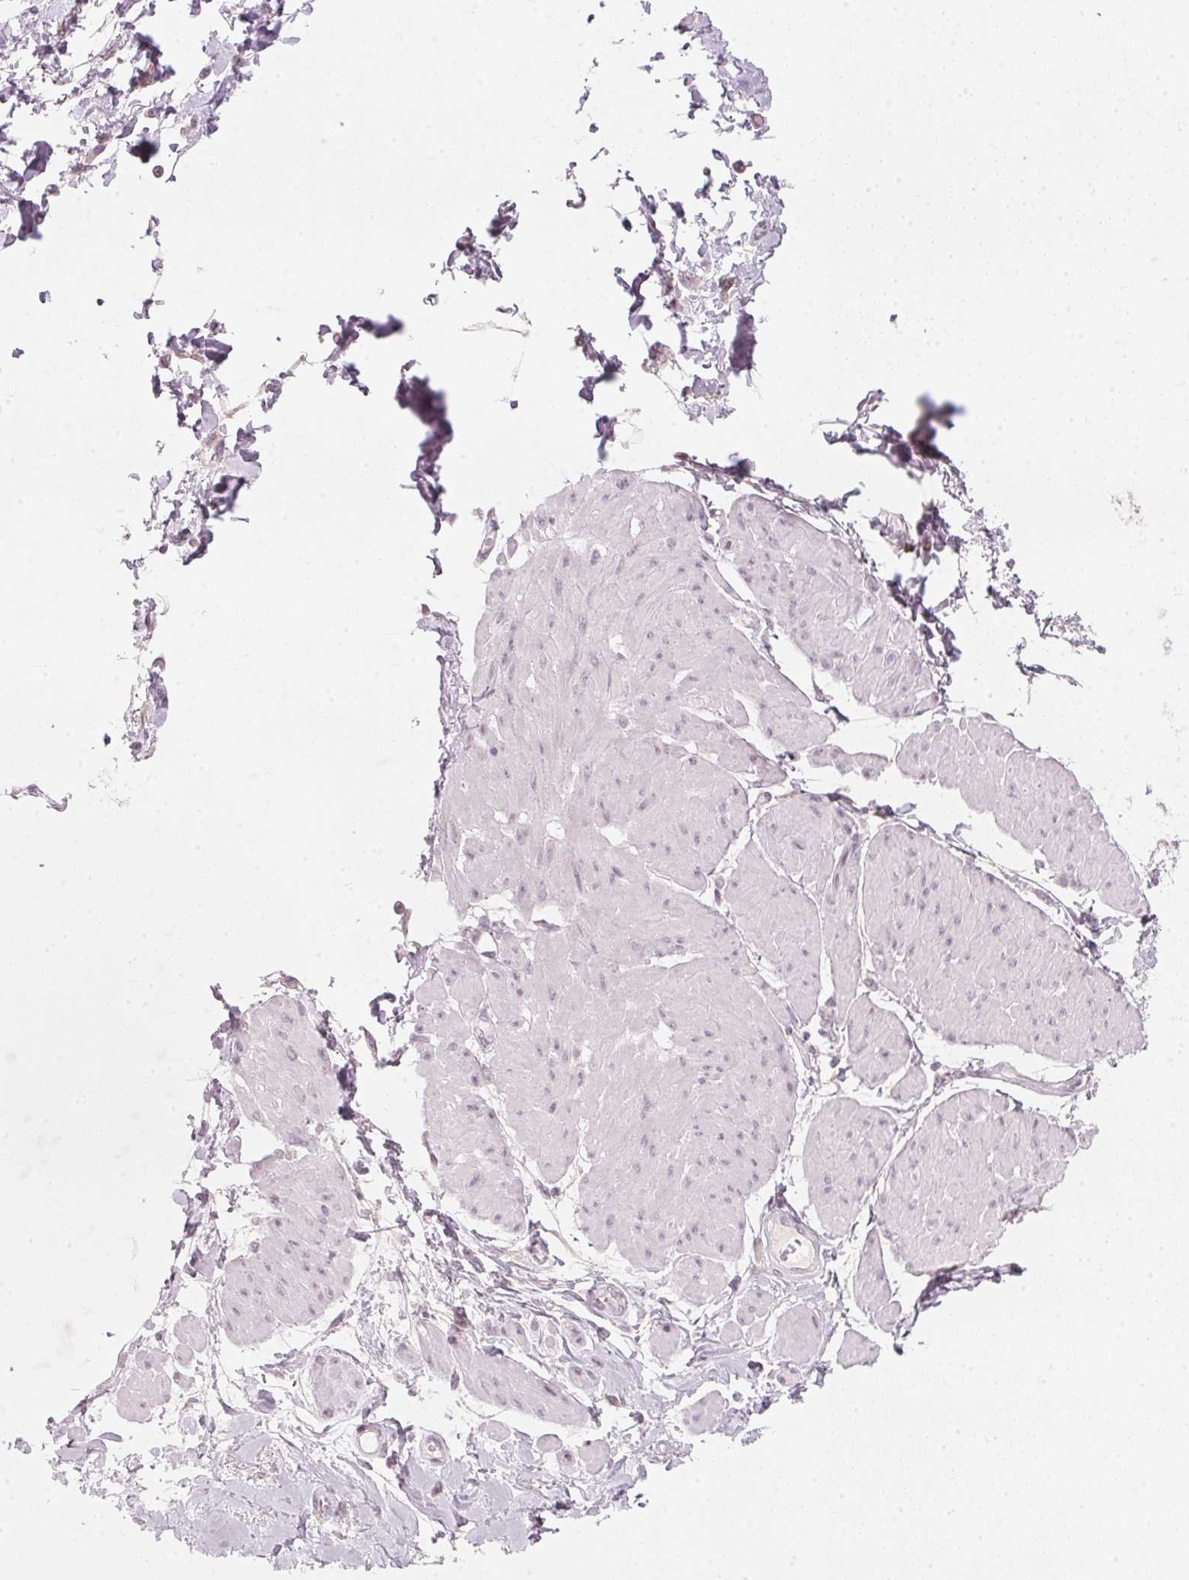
{"staining": {"intensity": "negative", "quantity": "none", "location": "none"}, "tissue": "adipose tissue", "cell_type": "Adipocytes", "image_type": "normal", "snomed": [{"axis": "morphology", "description": "Normal tissue, NOS"}, {"axis": "topography", "description": "Urinary bladder"}, {"axis": "topography", "description": "Peripheral nerve tissue"}], "caption": "The micrograph shows no staining of adipocytes in benign adipose tissue.", "gene": "SFRP4", "patient": {"sex": "female", "age": 60}}